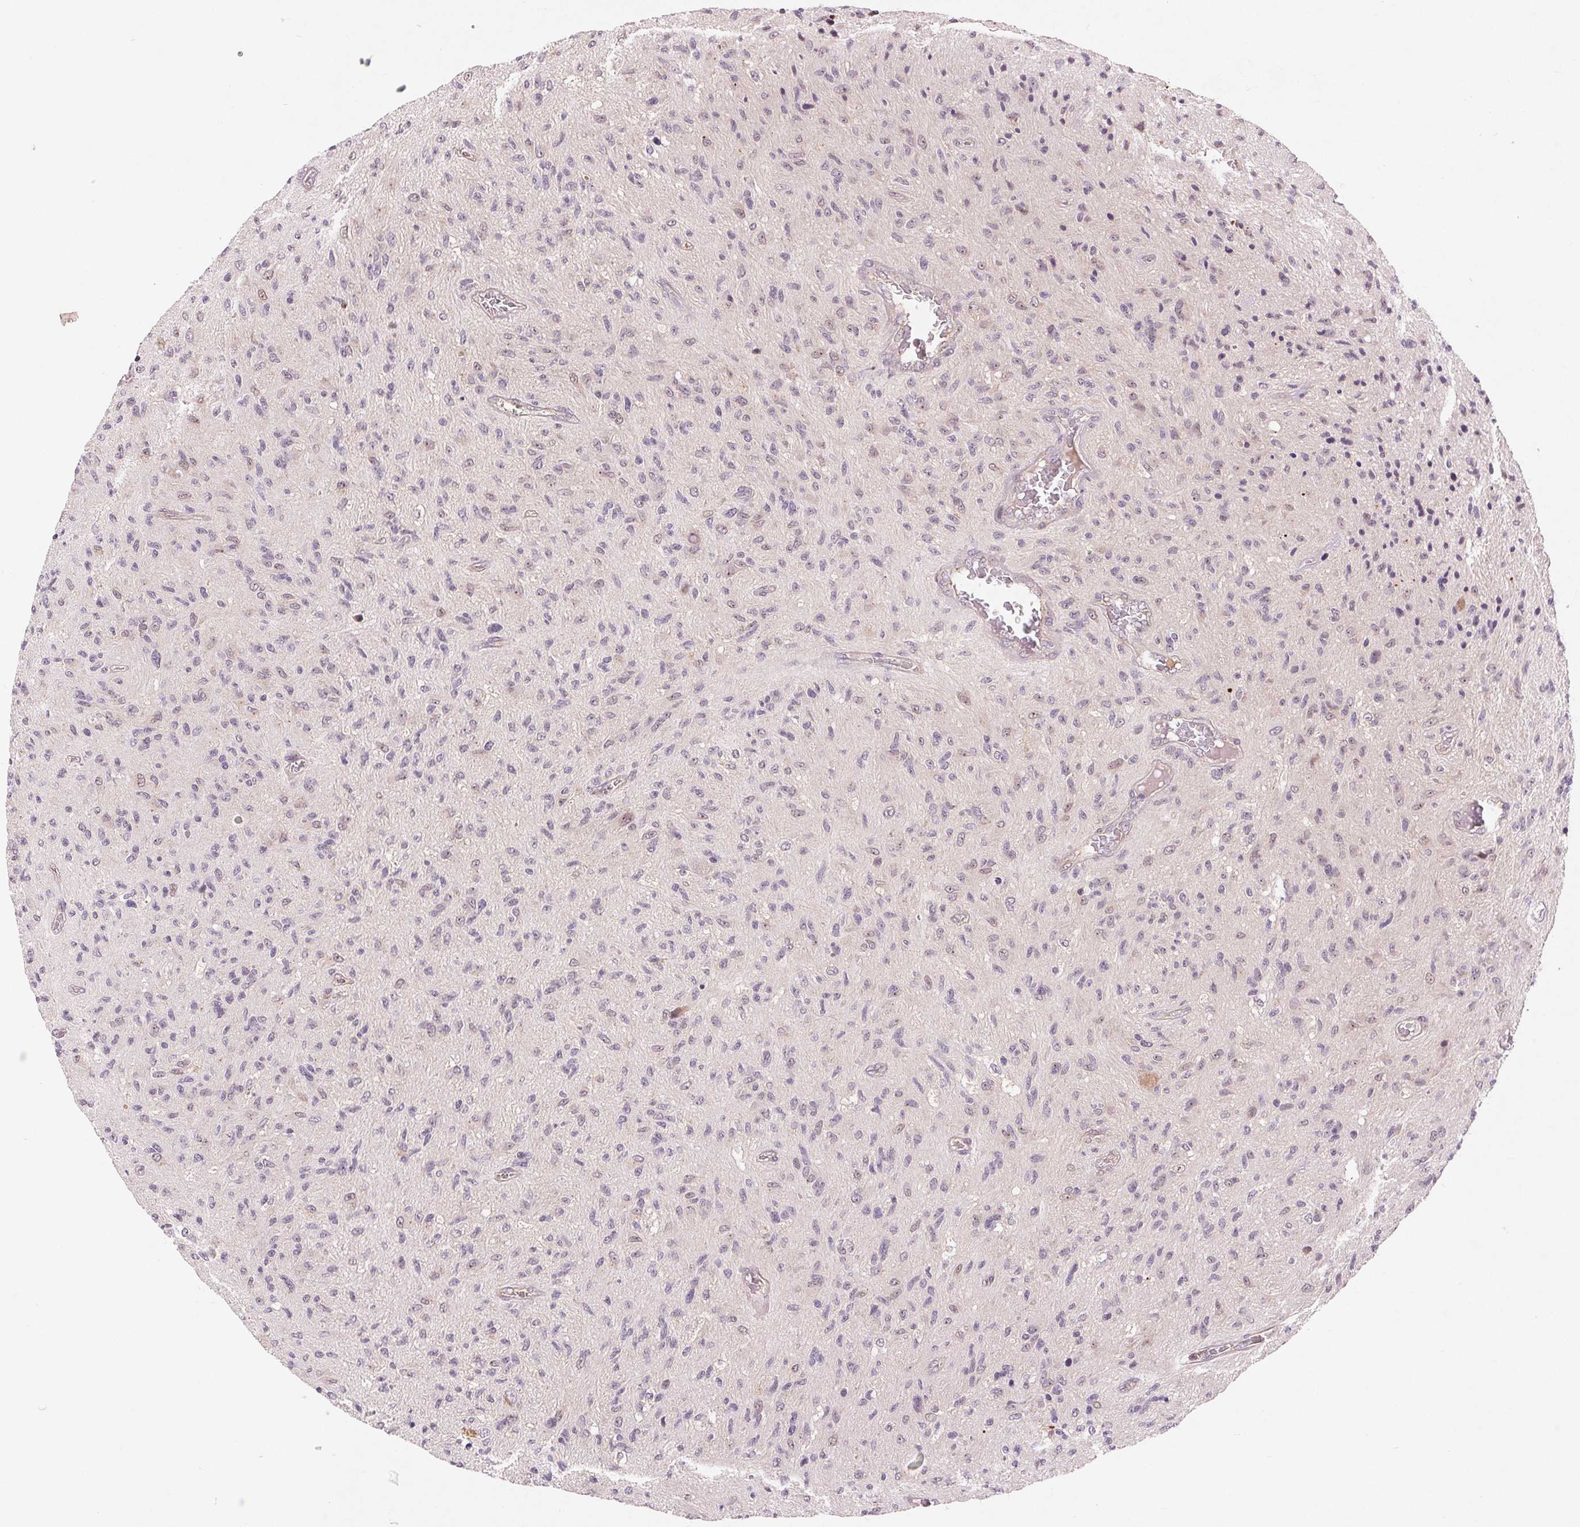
{"staining": {"intensity": "negative", "quantity": "none", "location": "none"}, "tissue": "glioma", "cell_type": "Tumor cells", "image_type": "cancer", "snomed": [{"axis": "morphology", "description": "Glioma, malignant, High grade"}, {"axis": "topography", "description": "Brain"}], "caption": "Image shows no protein staining in tumor cells of glioma tissue. (DAB immunohistochemistry (IHC), high magnification).", "gene": "RANBP3L", "patient": {"sex": "male", "age": 54}}